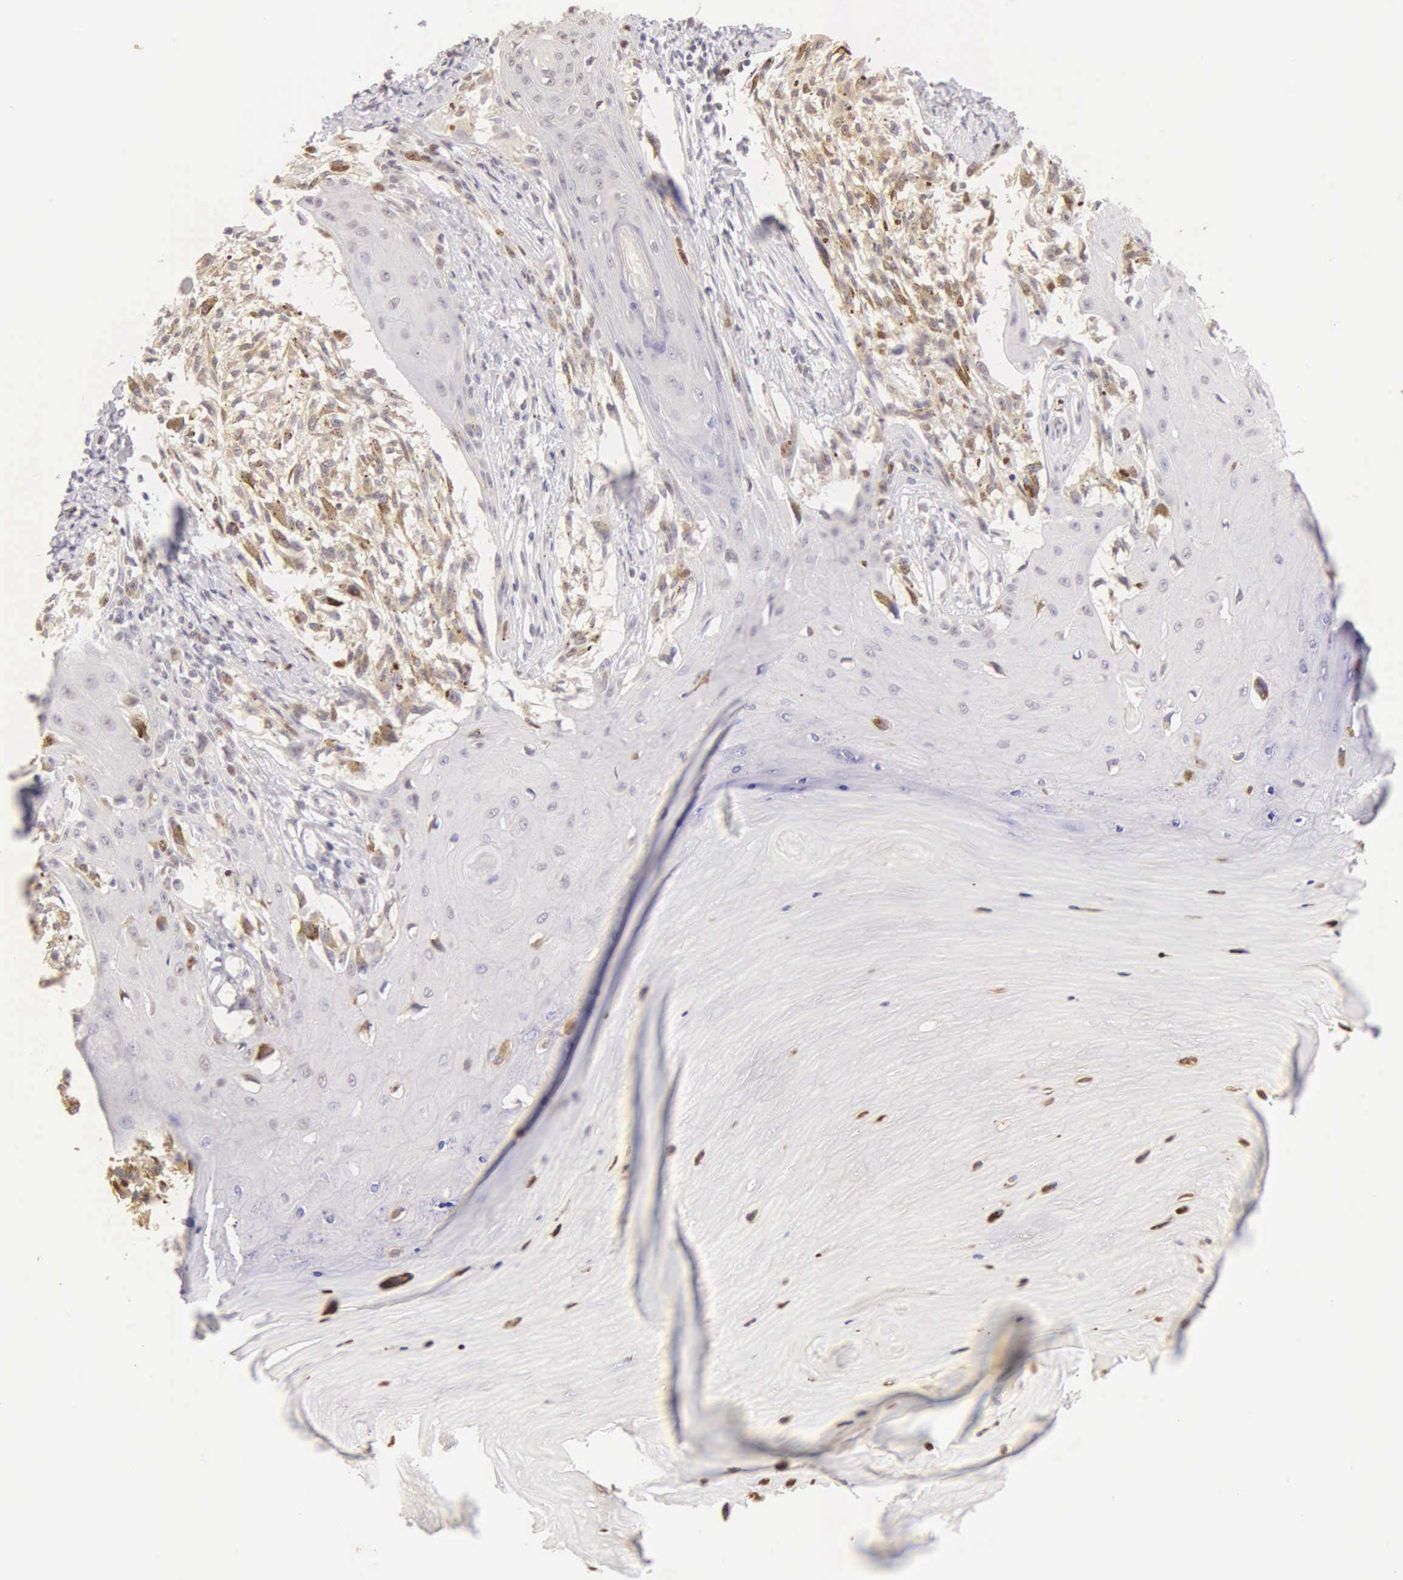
{"staining": {"intensity": "moderate", "quantity": "25%-75%", "location": "cytoplasmic/membranous,nuclear"}, "tissue": "melanoma", "cell_type": "Tumor cells", "image_type": "cancer", "snomed": [{"axis": "morphology", "description": "Malignant melanoma, NOS"}, {"axis": "topography", "description": "Skin"}], "caption": "This is an image of immunohistochemistry staining of melanoma, which shows moderate positivity in the cytoplasmic/membranous and nuclear of tumor cells.", "gene": "MKI67", "patient": {"sex": "female", "age": 82}}